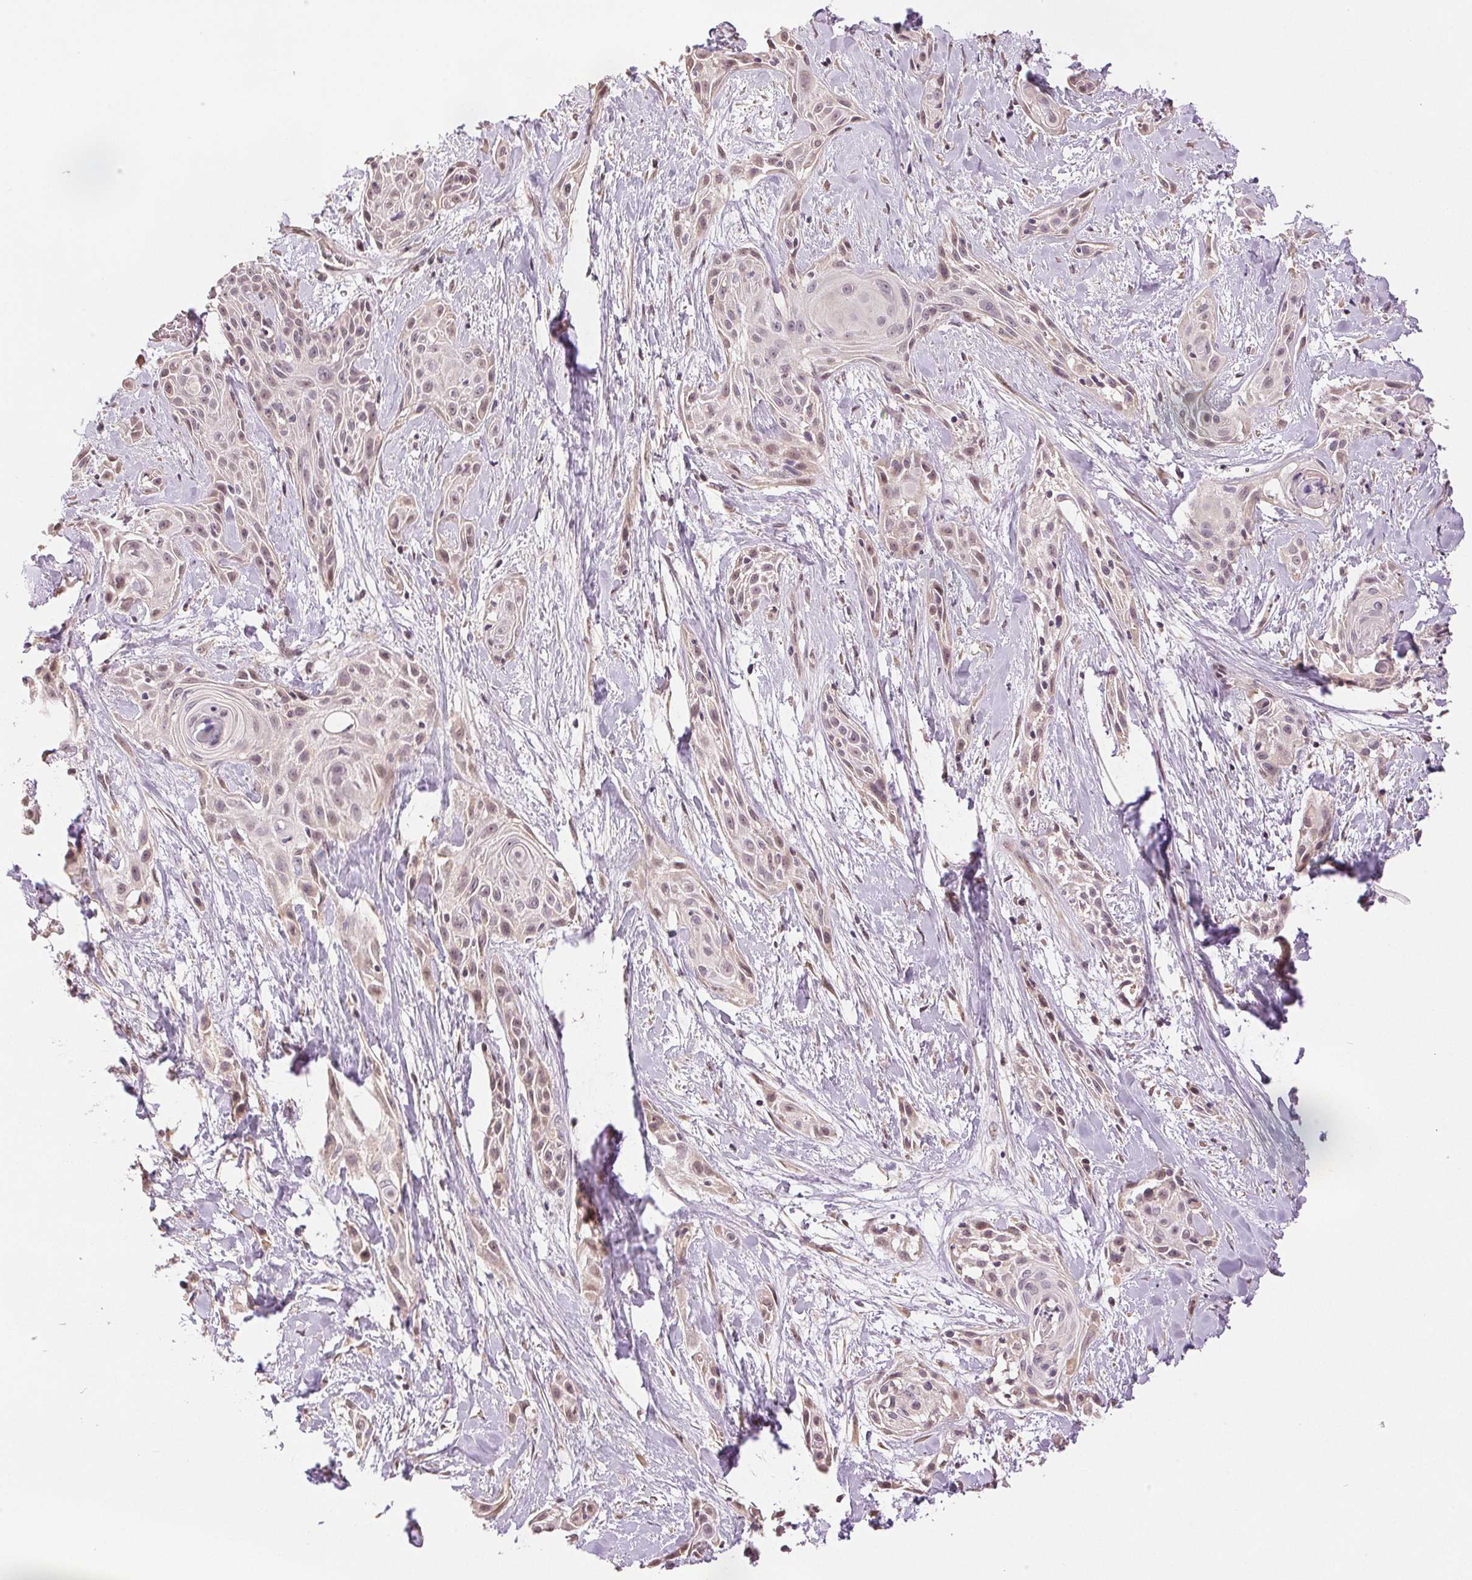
{"staining": {"intensity": "weak", "quantity": "<25%", "location": "nuclear"}, "tissue": "skin cancer", "cell_type": "Tumor cells", "image_type": "cancer", "snomed": [{"axis": "morphology", "description": "Squamous cell carcinoma, NOS"}, {"axis": "topography", "description": "Skin"}, {"axis": "topography", "description": "Anal"}], "caption": "DAB immunohistochemical staining of skin cancer (squamous cell carcinoma) demonstrates no significant expression in tumor cells.", "gene": "PLCB1", "patient": {"sex": "male", "age": 64}}